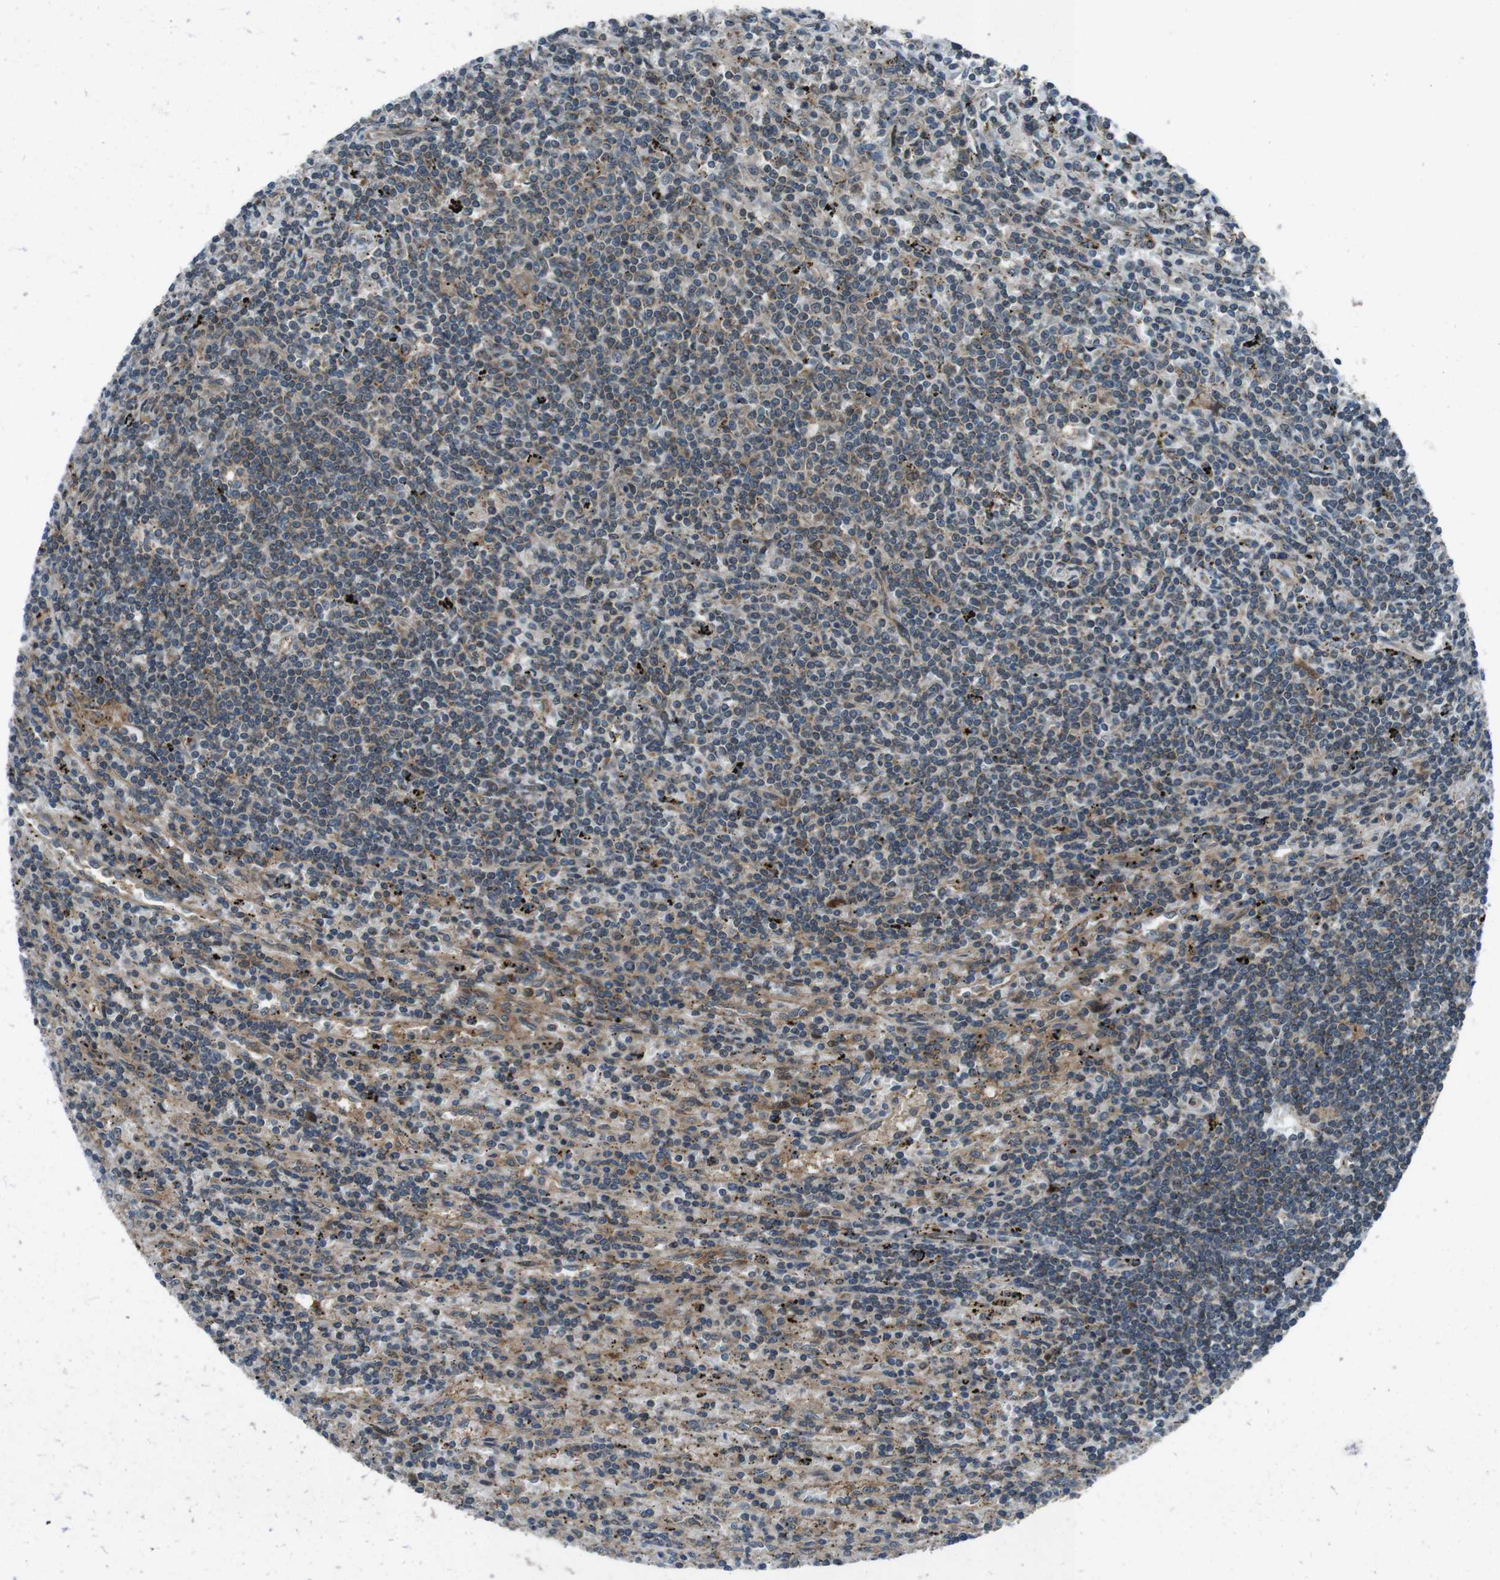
{"staining": {"intensity": "negative", "quantity": "none", "location": "none"}, "tissue": "lymphoma", "cell_type": "Tumor cells", "image_type": "cancer", "snomed": [{"axis": "morphology", "description": "Malignant lymphoma, non-Hodgkin's type, Low grade"}, {"axis": "topography", "description": "Spleen"}], "caption": "The immunohistochemistry photomicrograph has no significant staining in tumor cells of lymphoma tissue. The staining is performed using DAB (3,3'-diaminobenzidine) brown chromogen with nuclei counter-stained in using hematoxylin.", "gene": "SLC27A4", "patient": {"sex": "male", "age": 76}}